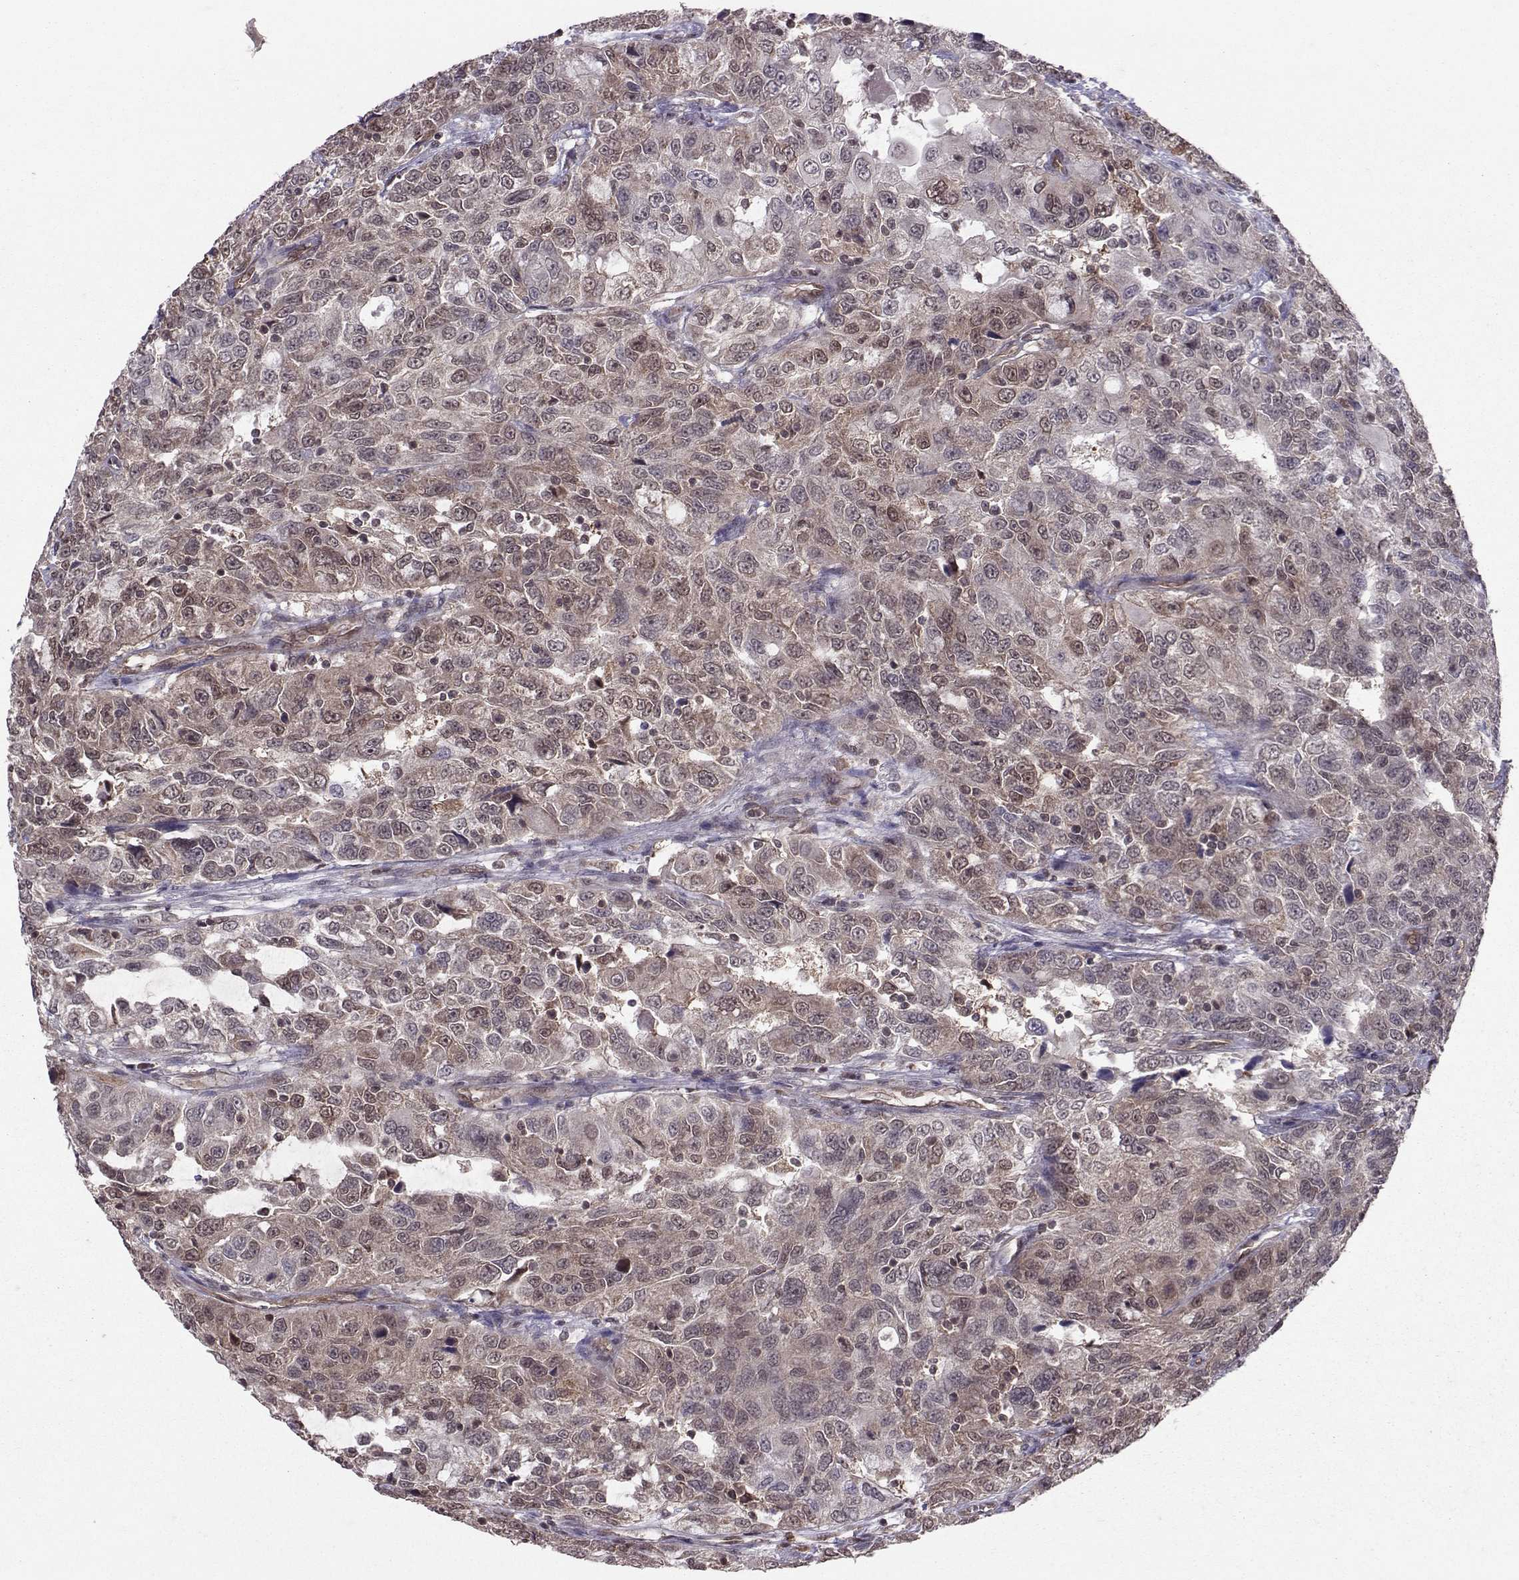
{"staining": {"intensity": "weak", "quantity": "<25%", "location": "cytoplasmic/membranous"}, "tissue": "urothelial cancer", "cell_type": "Tumor cells", "image_type": "cancer", "snomed": [{"axis": "morphology", "description": "Urothelial carcinoma, NOS"}, {"axis": "morphology", "description": "Urothelial carcinoma, High grade"}, {"axis": "topography", "description": "Urinary bladder"}], "caption": "Tumor cells are negative for protein expression in human urothelial cancer. (DAB immunohistochemistry (IHC), high magnification).", "gene": "PPP2R2A", "patient": {"sex": "female", "age": 73}}